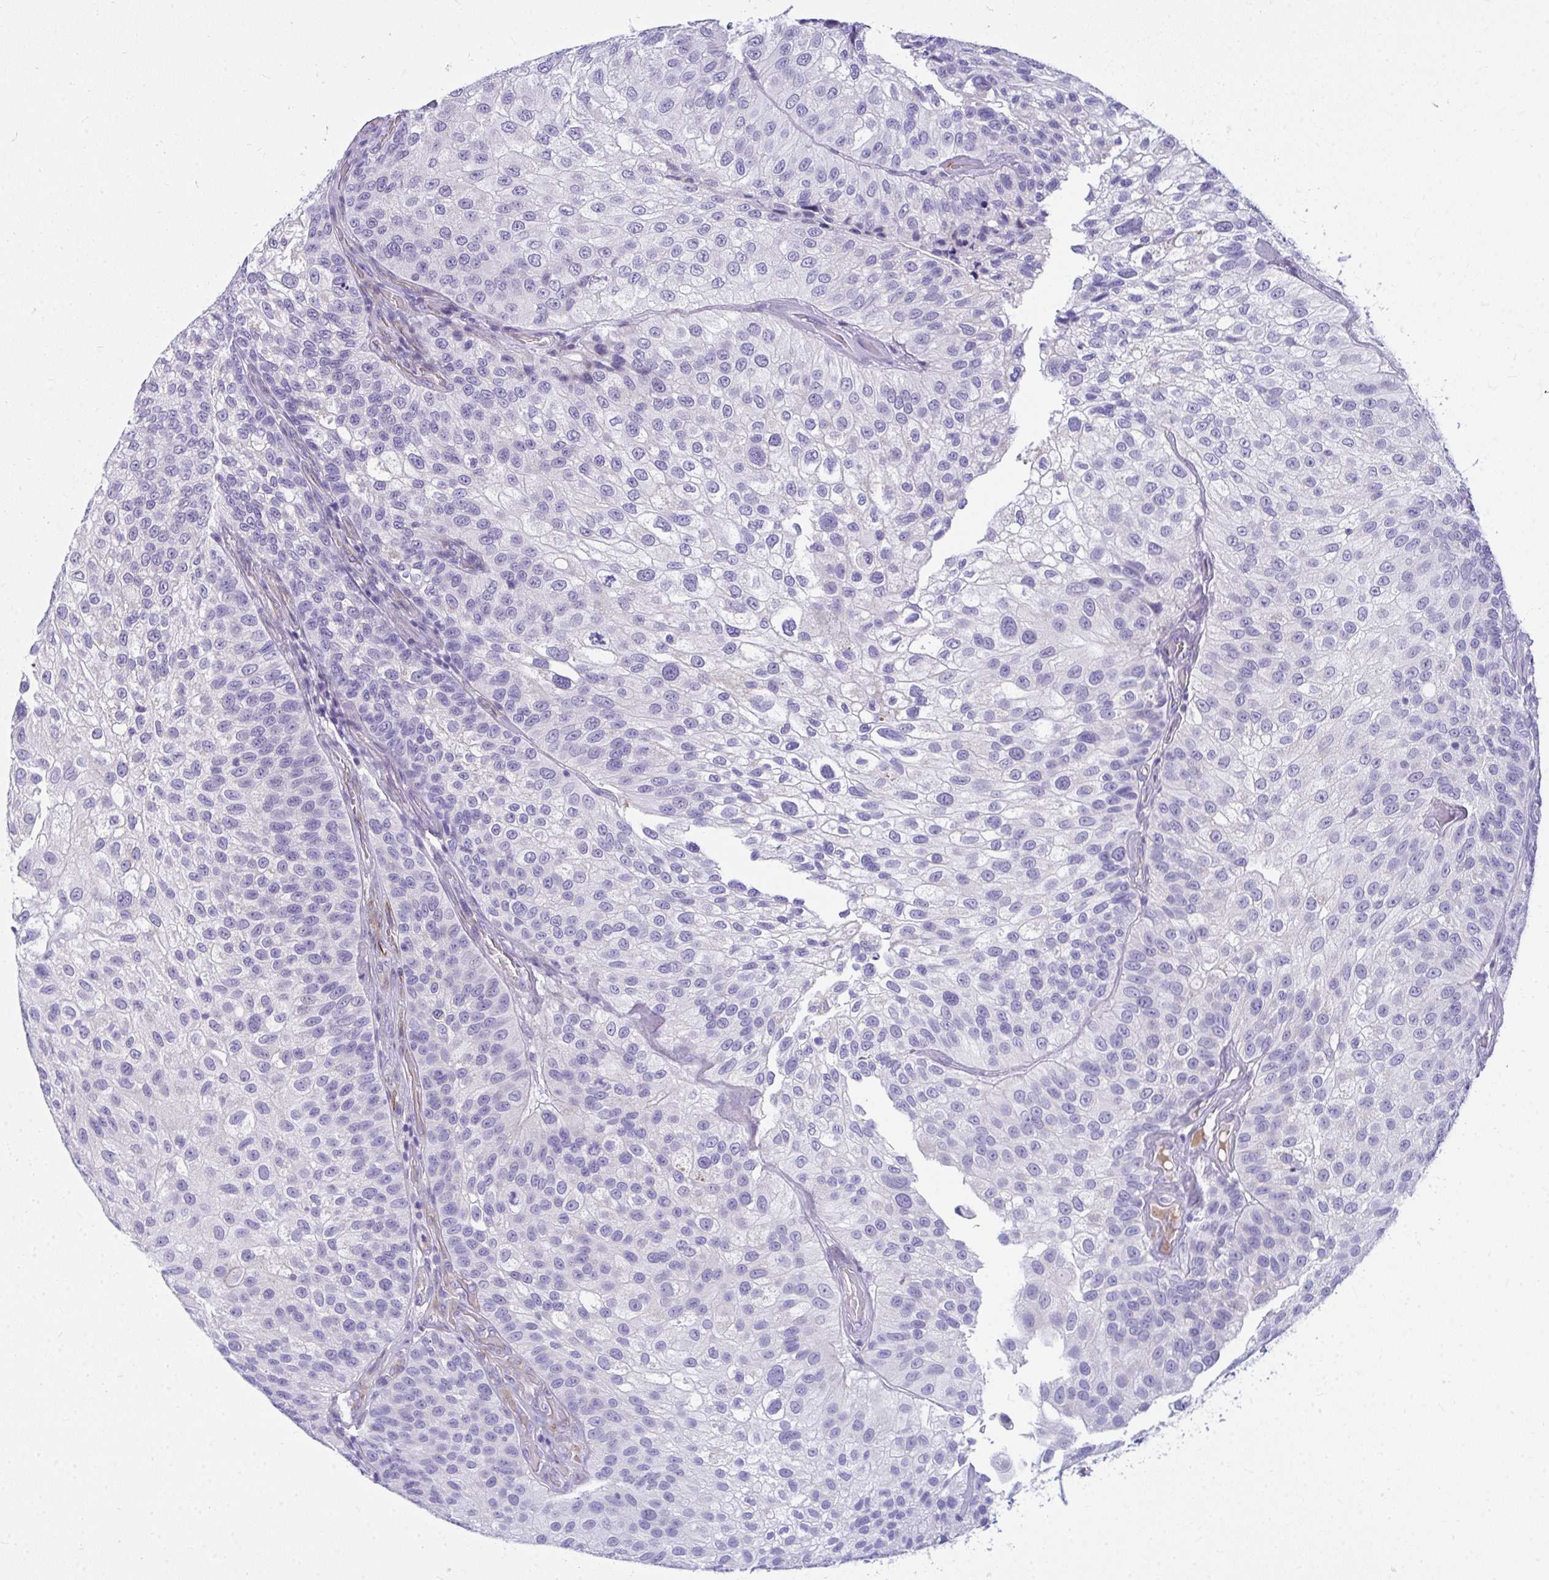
{"staining": {"intensity": "negative", "quantity": "none", "location": "none"}, "tissue": "urothelial cancer", "cell_type": "Tumor cells", "image_type": "cancer", "snomed": [{"axis": "morphology", "description": "Urothelial carcinoma, NOS"}, {"axis": "topography", "description": "Urinary bladder"}], "caption": "This is an immunohistochemistry (IHC) photomicrograph of human urothelial cancer. There is no staining in tumor cells.", "gene": "TSBP1", "patient": {"sex": "male", "age": 87}}